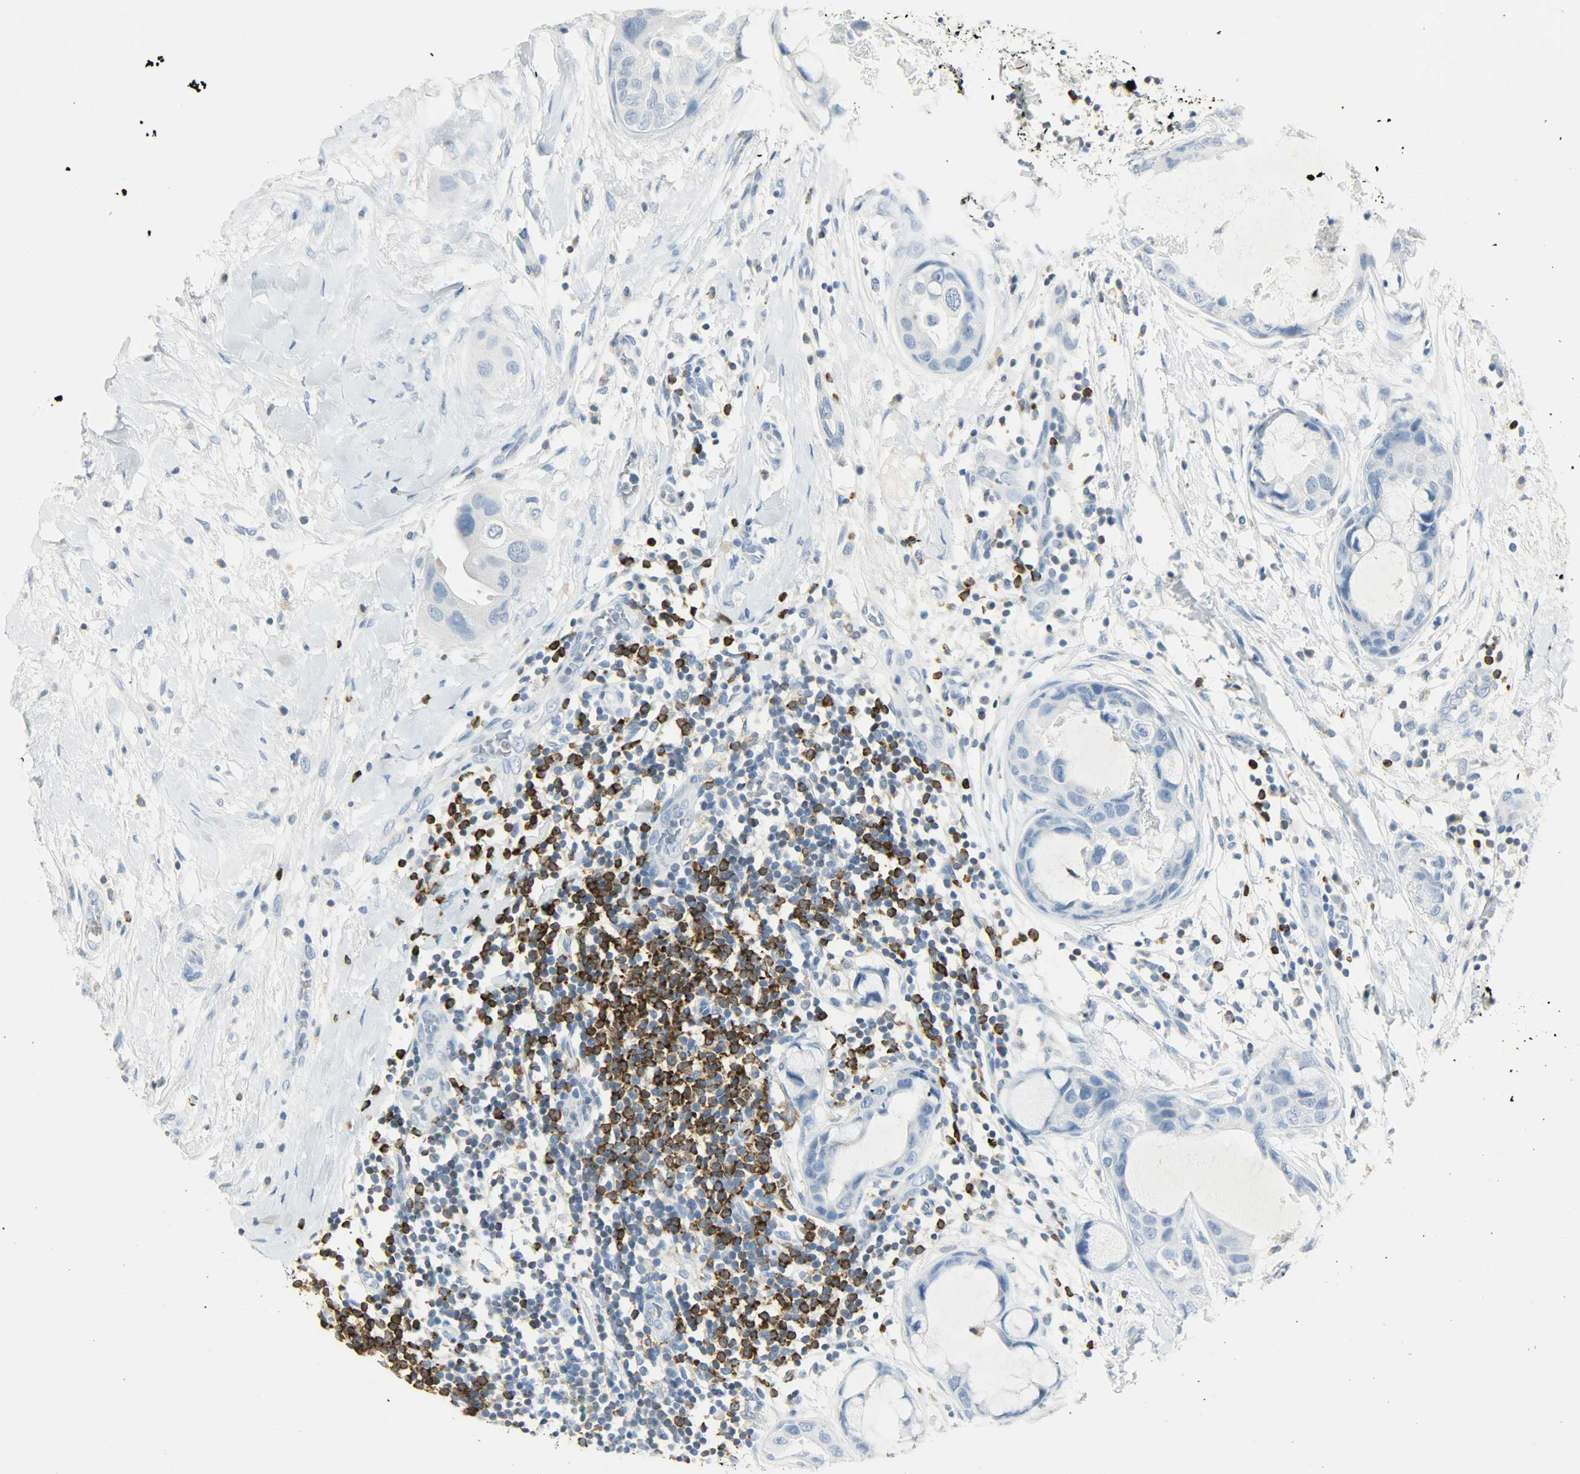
{"staining": {"intensity": "negative", "quantity": "none", "location": "none"}, "tissue": "breast cancer", "cell_type": "Tumor cells", "image_type": "cancer", "snomed": [{"axis": "morphology", "description": "Duct carcinoma"}, {"axis": "topography", "description": "Breast"}], "caption": "A histopathology image of human breast cancer (infiltrating ductal carcinoma) is negative for staining in tumor cells.", "gene": "PTPN6", "patient": {"sex": "female", "age": 40}}